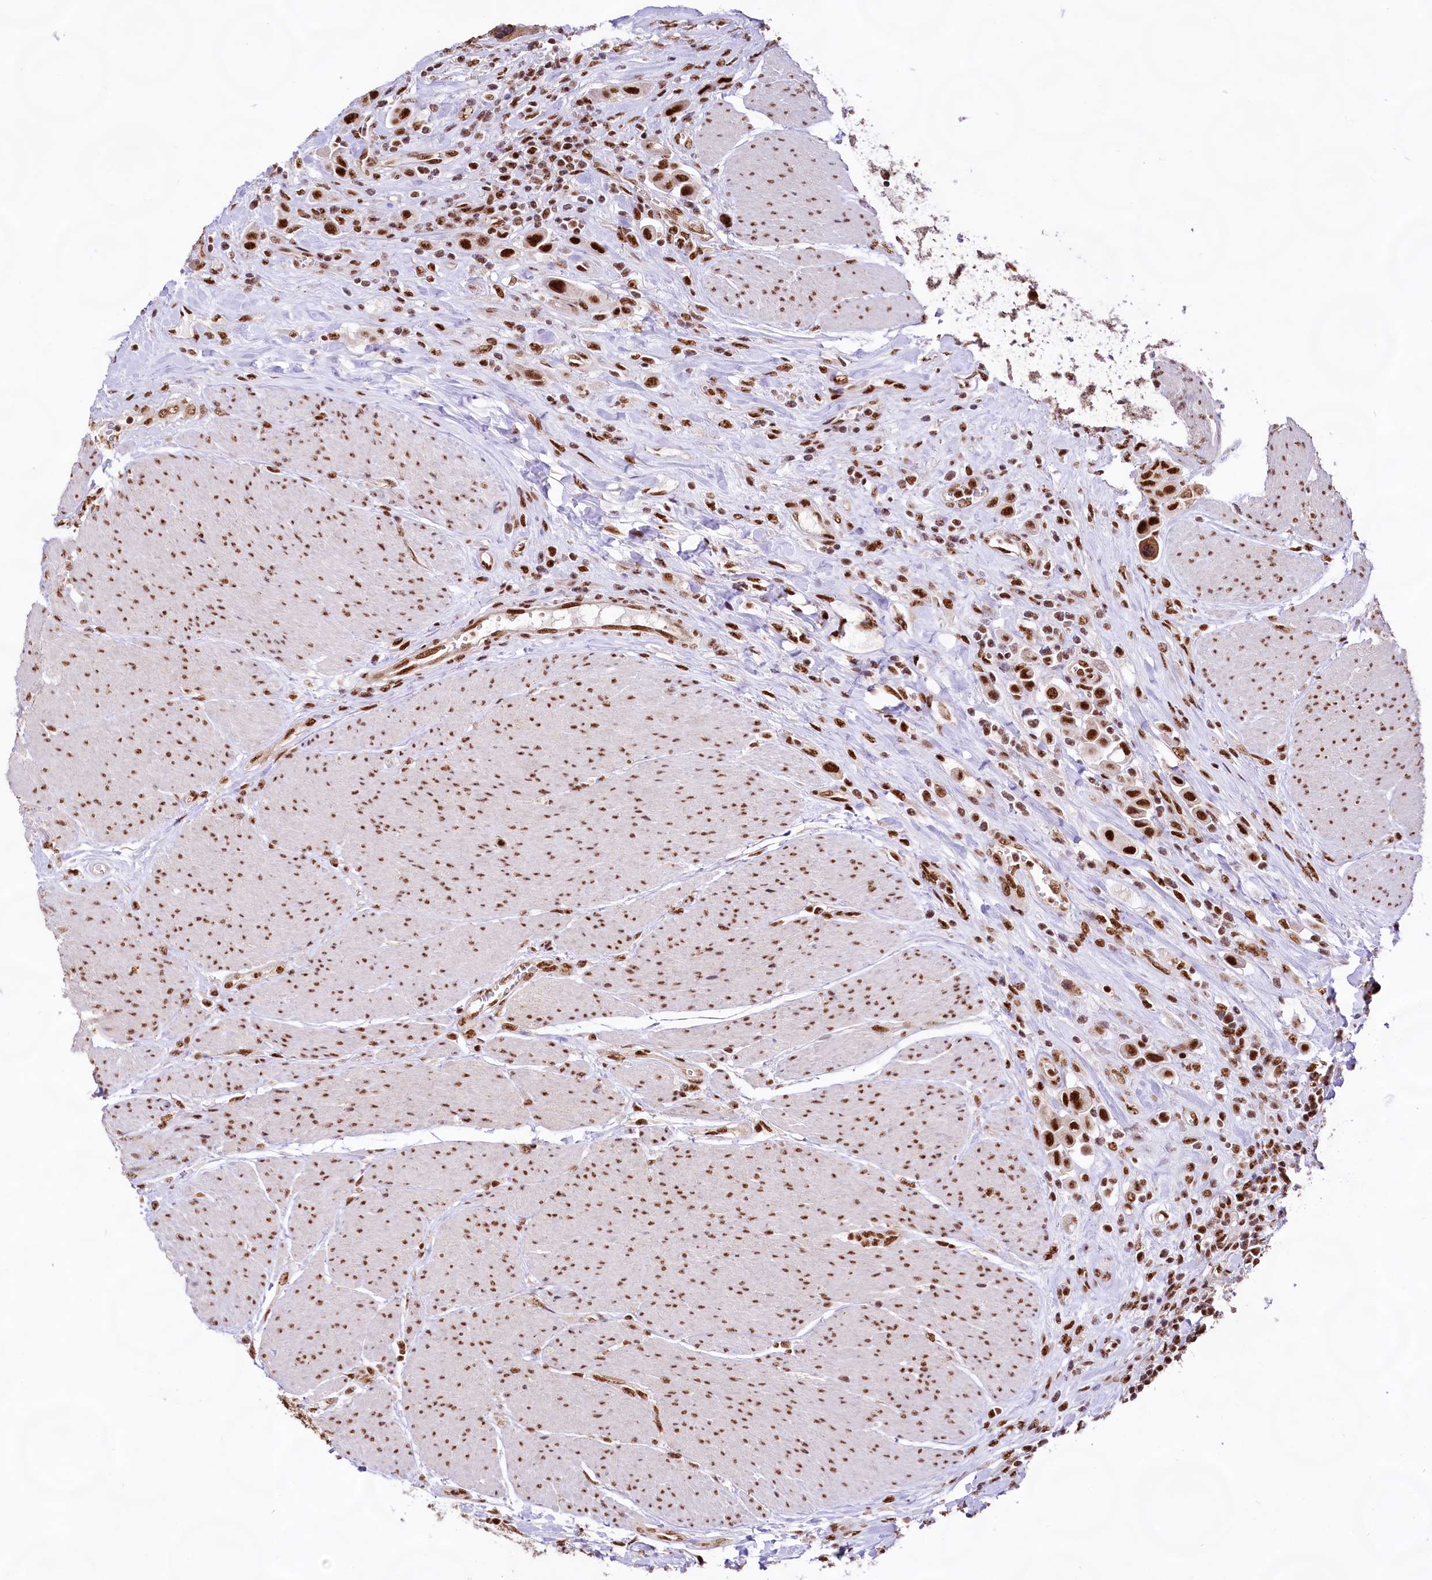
{"staining": {"intensity": "strong", "quantity": ">75%", "location": "nuclear"}, "tissue": "urothelial cancer", "cell_type": "Tumor cells", "image_type": "cancer", "snomed": [{"axis": "morphology", "description": "Urothelial carcinoma, High grade"}, {"axis": "topography", "description": "Urinary bladder"}], "caption": "An IHC photomicrograph of tumor tissue is shown. Protein staining in brown highlights strong nuclear positivity in high-grade urothelial carcinoma within tumor cells. (Stains: DAB in brown, nuclei in blue, Microscopy: brightfield microscopy at high magnification).", "gene": "HIRA", "patient": {"sex": "male", "age": 50}}